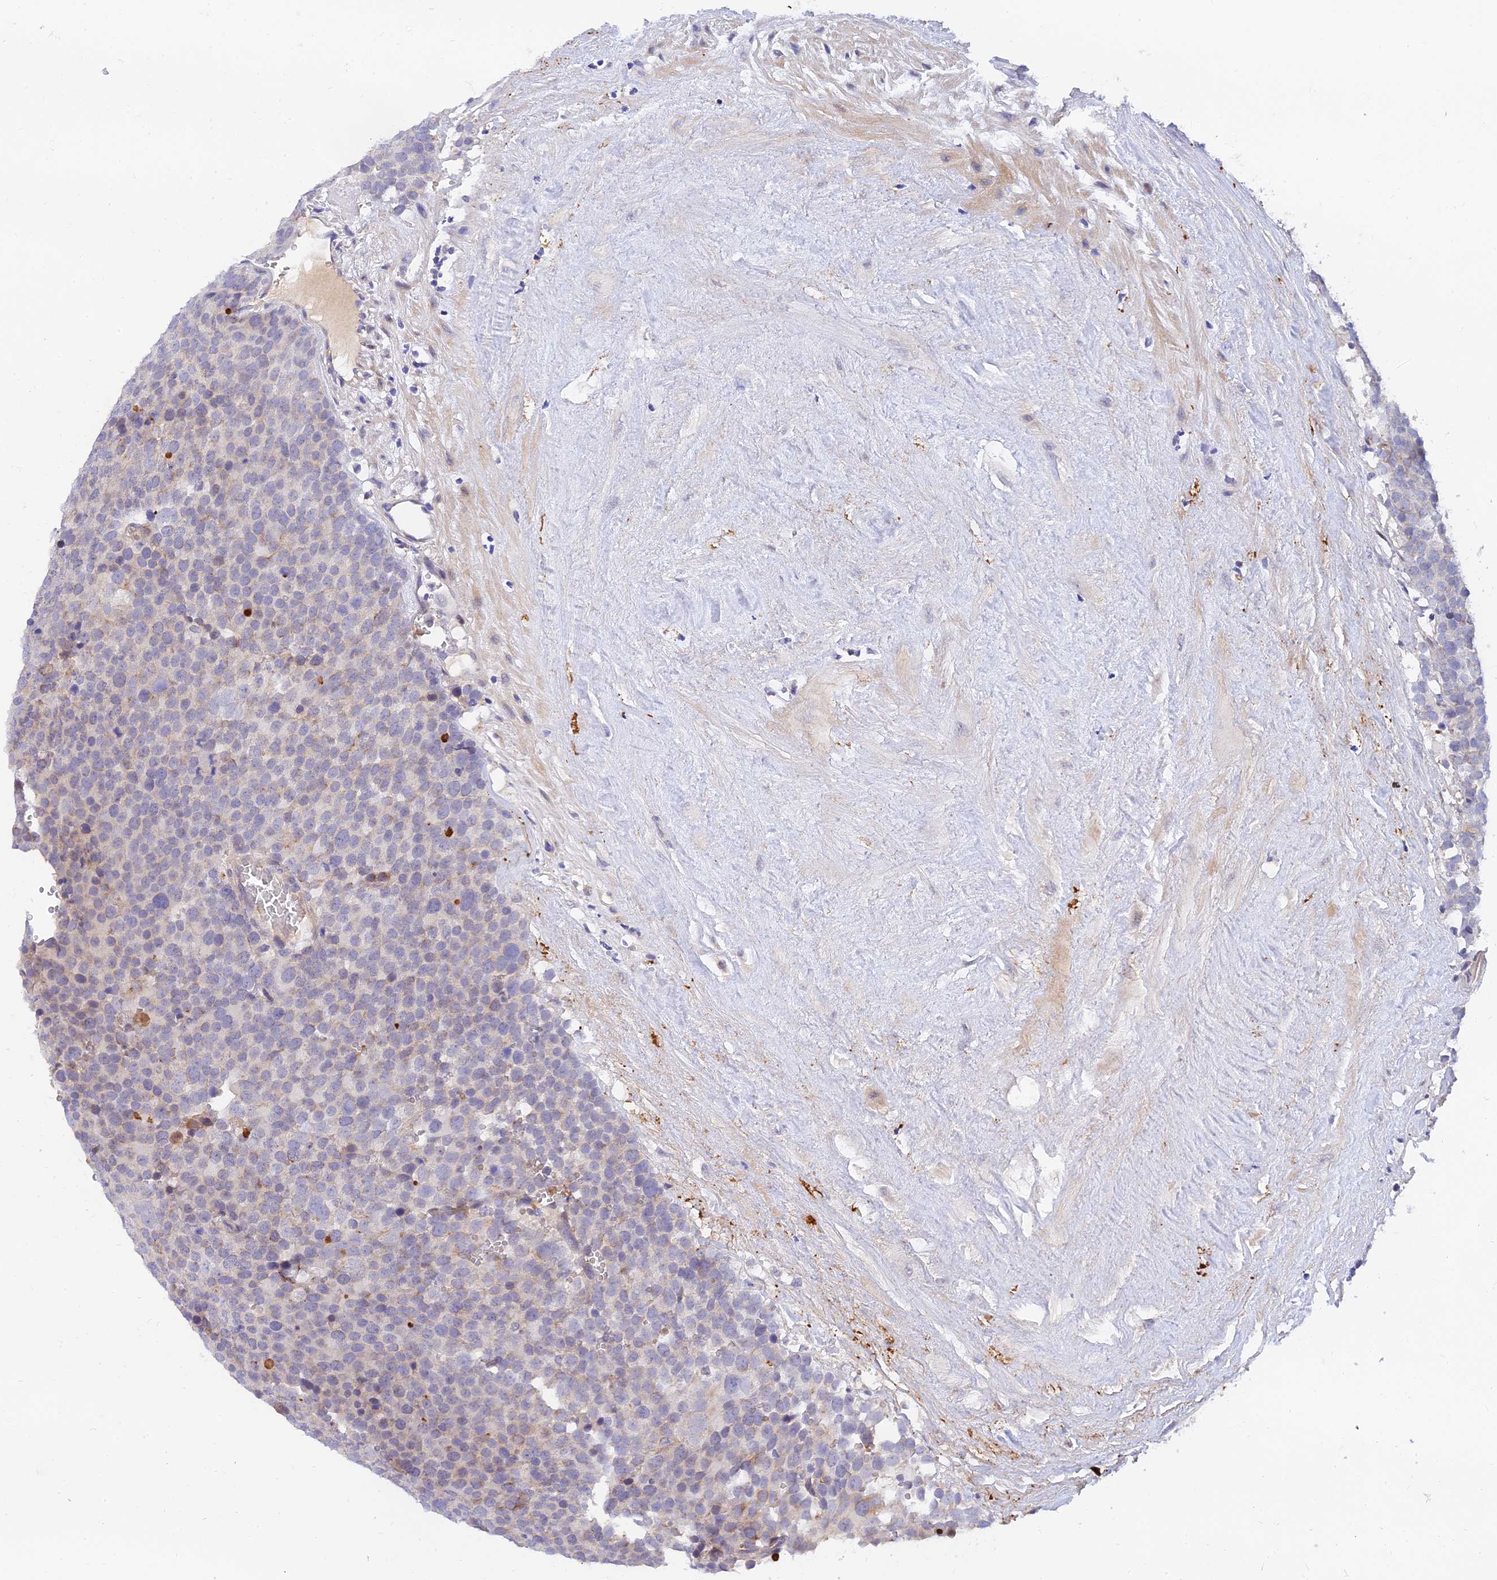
{"staining": {"intensity": "weak", "quantity": "<25%", "location": "cytoplasmic/membranous"}, "tissue": "testis cancer", "cell_type": "Tumor cells", "image_type": "cancer", "snomed": [{"axis": "morphology", "description": "Seminoma, NOS"}, {"axis": "topography", "description": "Testis"}], "caption": "Human testis cancer stained for a protein using immunohistochemistry demonstrates no staining in tumor cells.", "gene": "ANKS4B", "patient": {"sex": "male", "age": 71}}